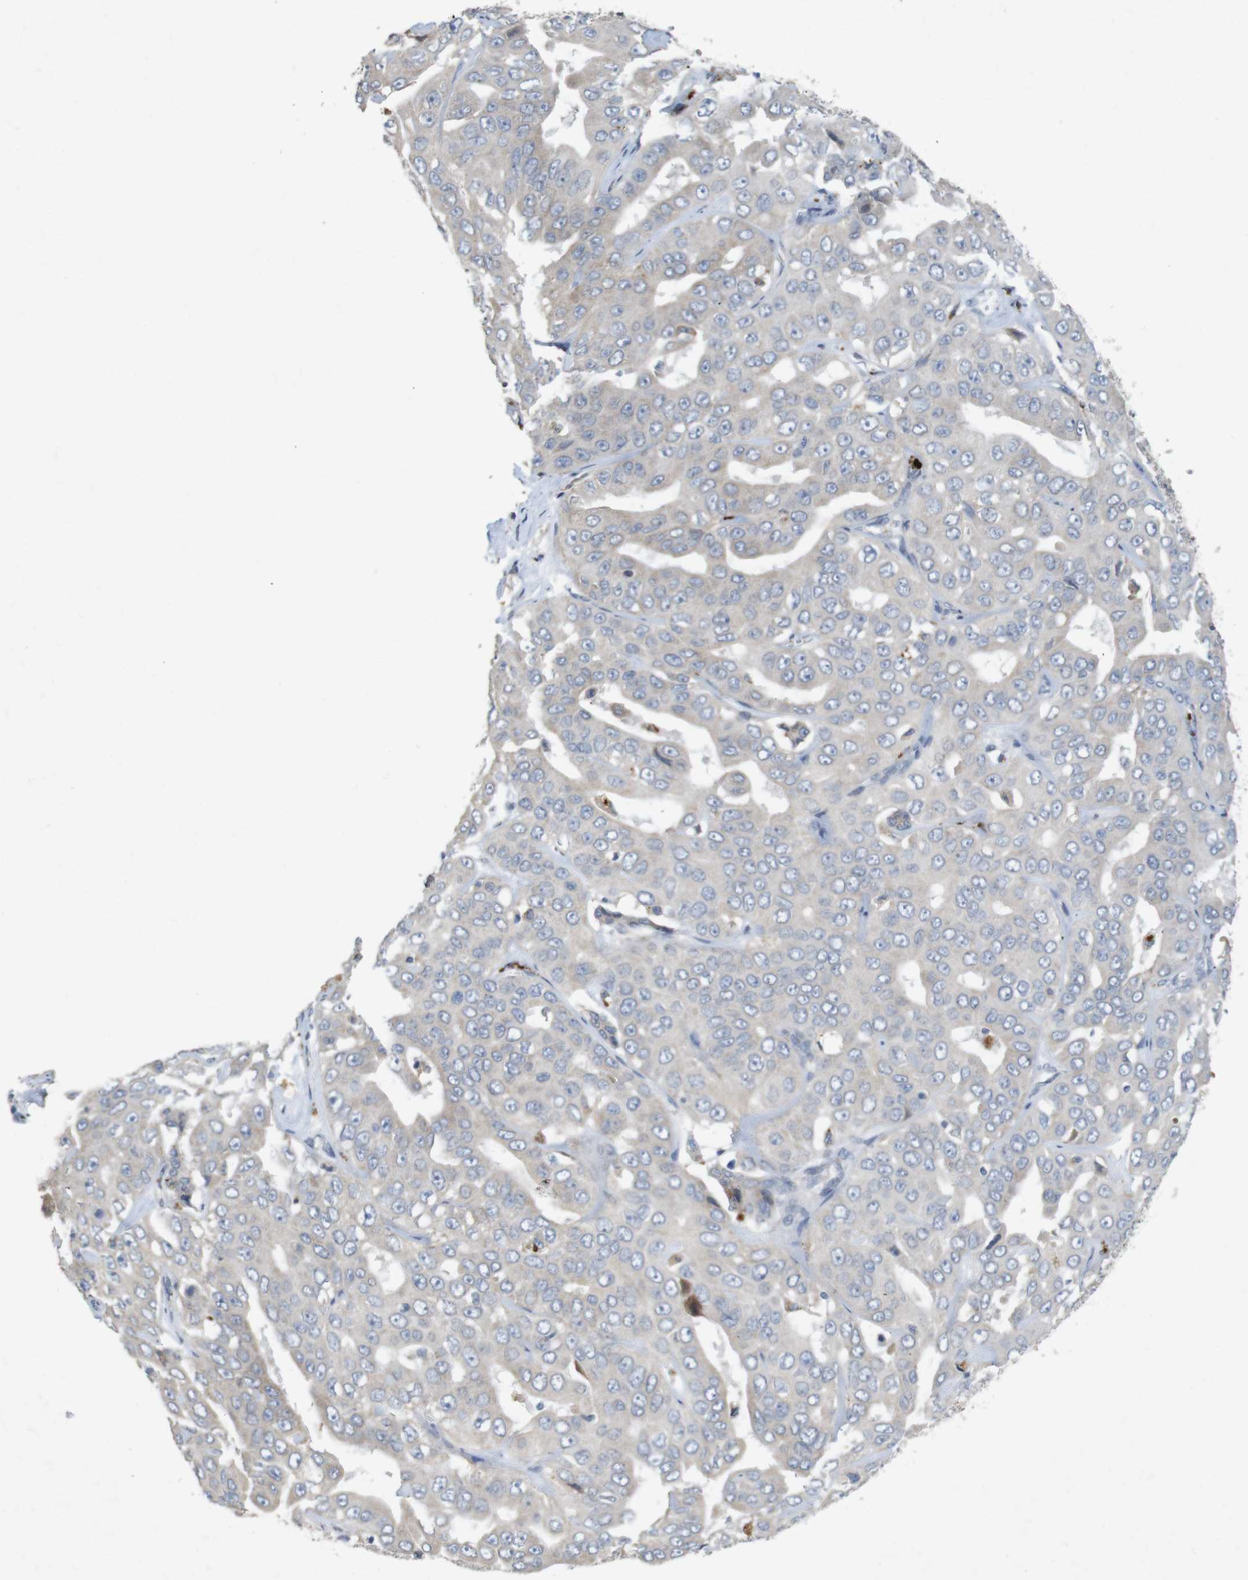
{"staining": {"intensity": "negative", "quantity": "none", "location": "none"}, "tissue": "liver cancer", "cell_type": "Tumor cells", "image_type": "cancer", "snomed": [{"axis": "morphology", "description": "Cholangiocarcinoma"}, {"axis": "topography", "description": "Liver"}], "caption": "Immunohistochemistry image of neoplastic tissue: human liver cholangiocarcinoma stained with DAB (3,3'-diaminobenzidine) displays no significant protein positivity in tumor cells. The staining was performed using DAB to visualize the protein expression in brown, while the nuclei were stained in blue with hematoxylin (Magnification: 20x).", "gene": "TSPAN14", "patient": {"sex": "female", "age": 52}}